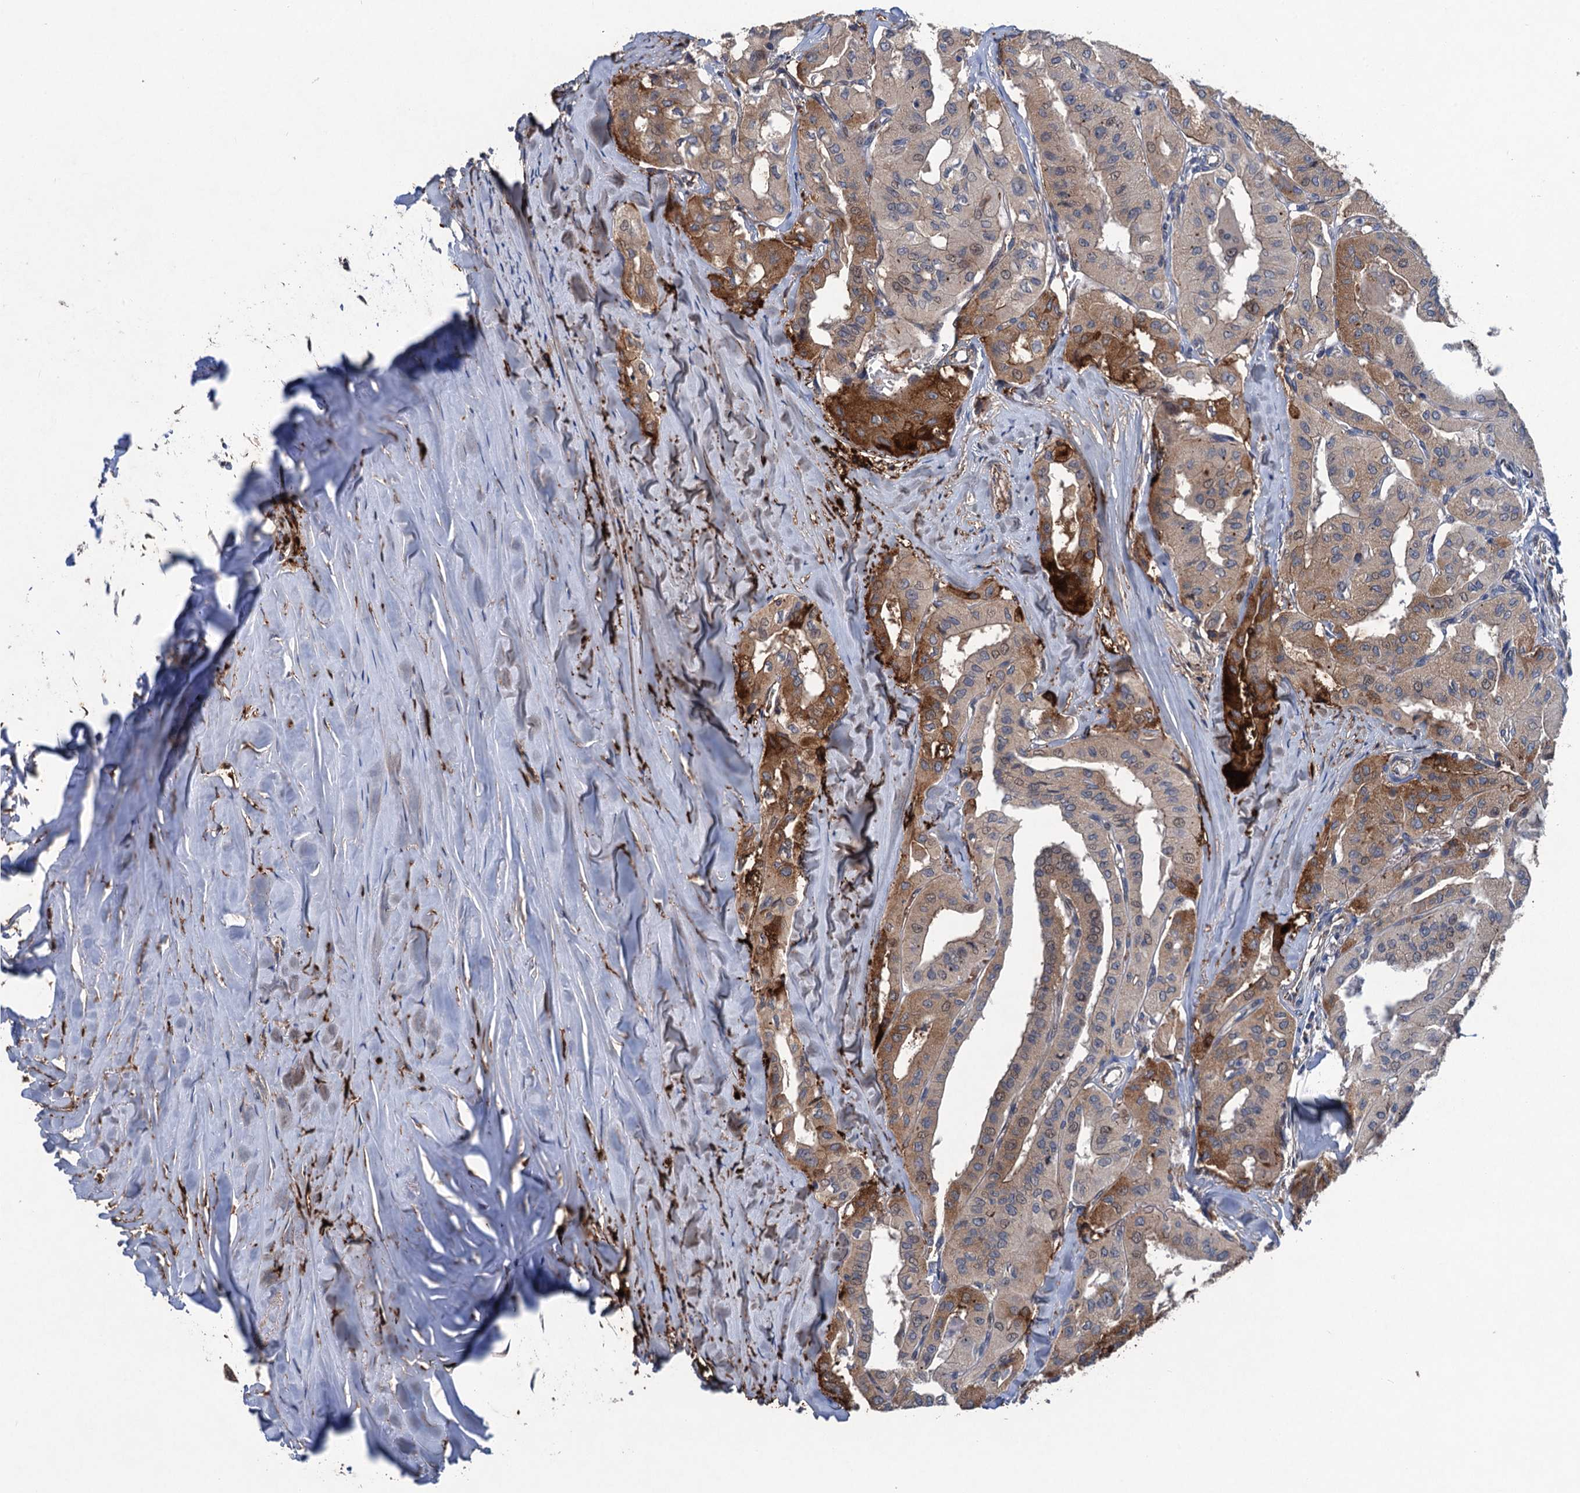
{"staining": {"intensity": "moderate", "quantity": "25%-75%", "location": "cytoplasmic/membranous"}, "tissue": "thyroid cancer", "cell_type": "Tumor cells", "image_type": "cancer", "snomed": [{"axis": "morphology", "description": "Papillary adenocarcinoma, NOS"}, {"axis": "topography", "description": "Thyroid gland"}], "caption": "Tumor cells show medium levels of moderate cytoplasmic/membranous expression in approximately 25%-75% of cells in human thyroid papillary adenocarcinoma.", "gene": "TRAF7", "patient": {"sex": "female", "age": 59}}